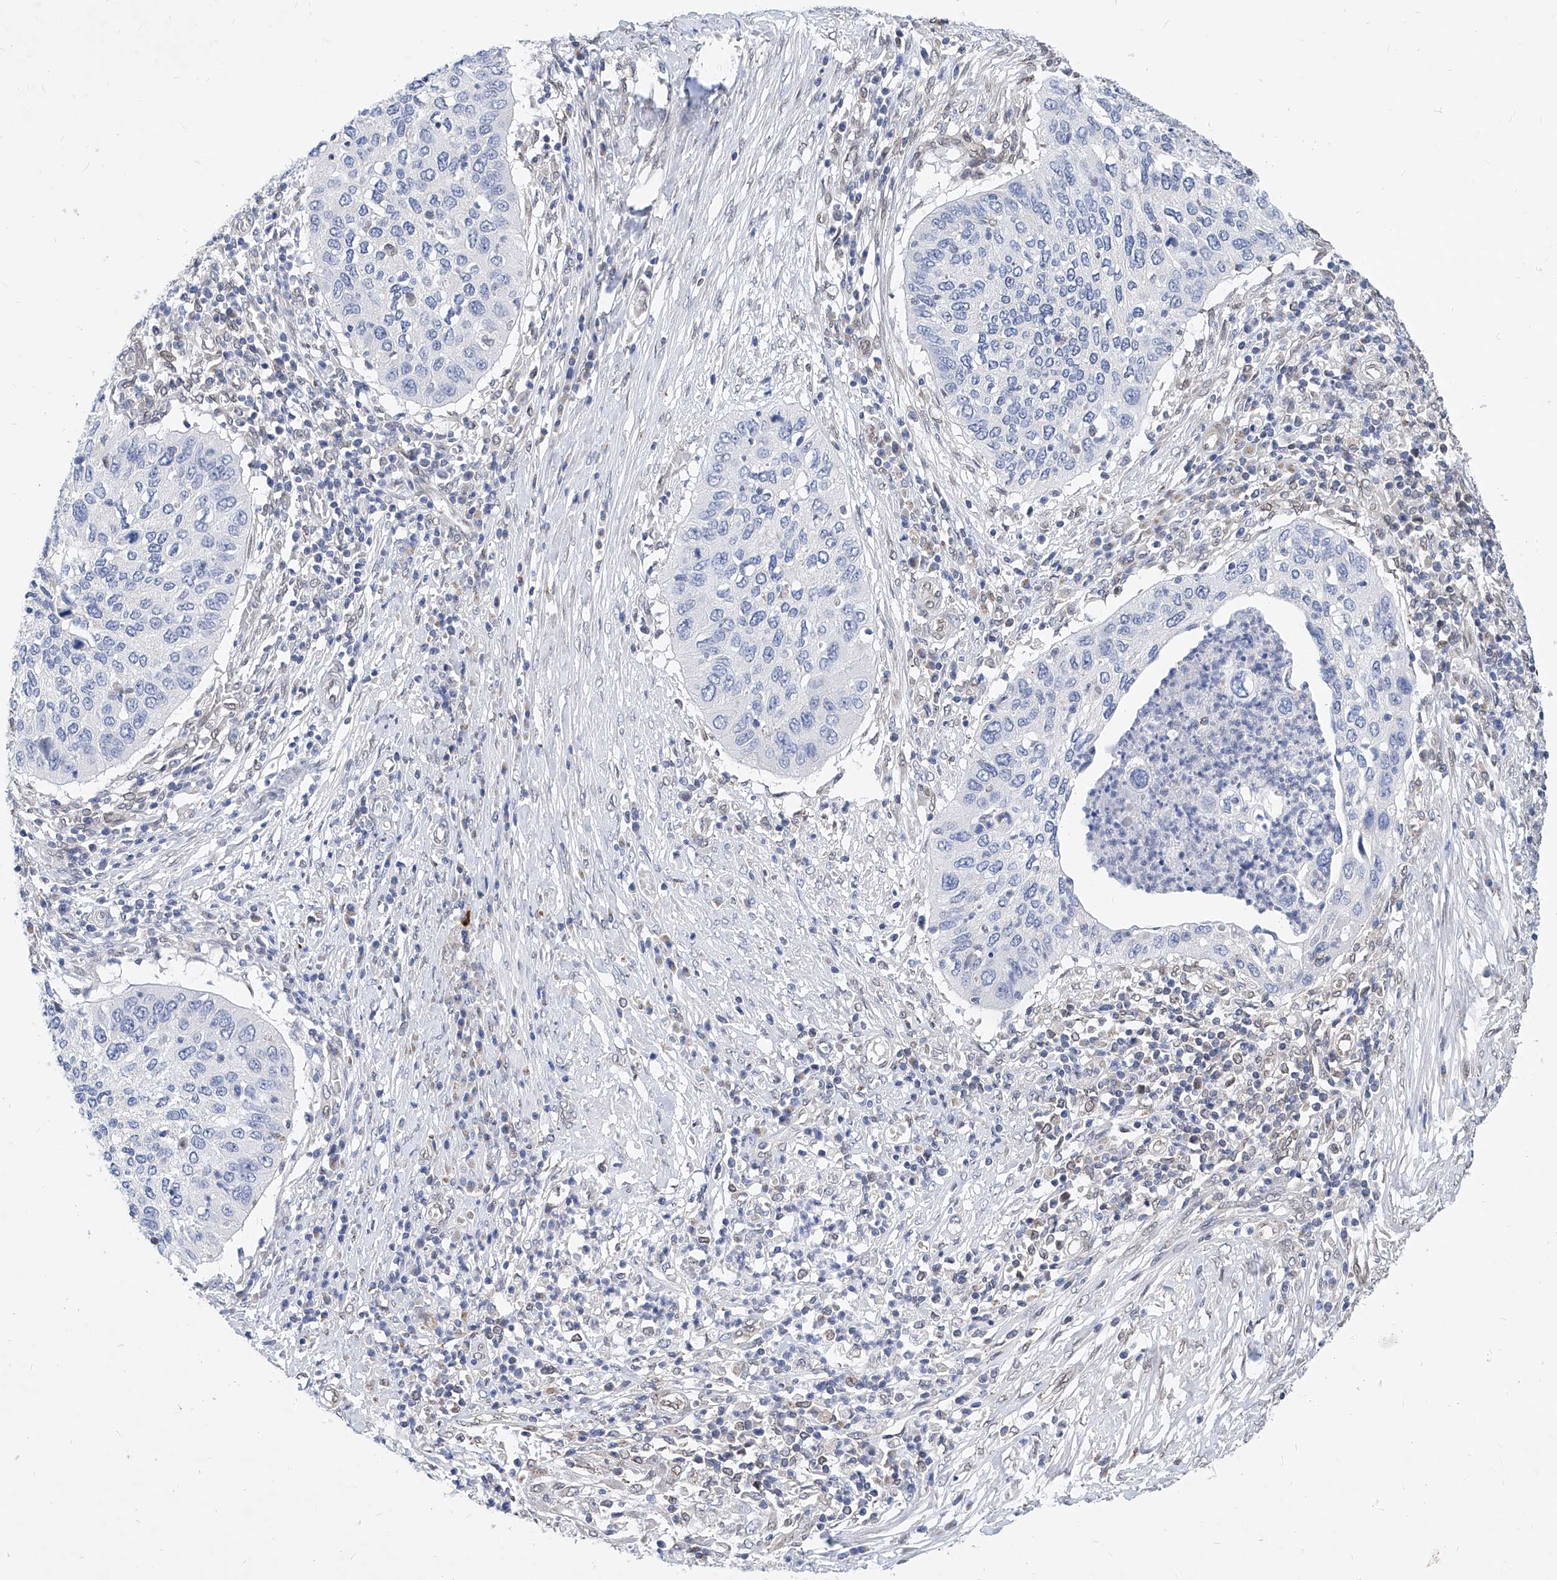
{"staining": {"intensity": "negative", "quantity": "none", "location": "none"}, "tissue": "cervical cancer", "cell_type": "Tumor cells", "image_type": "cancer", "snomed": [{"axis": "morphology", "description": "Squamous cell carcinoma, NOS"}, {"axis": "topography", "description": "Cervix"}], "caption": "Protein analysis of cervical cancer (squamous cell carcinoma) exhibits no significant staining in tumor cells.", "gene": "MX2", "patient": {"sex": "female", "age": 38}}